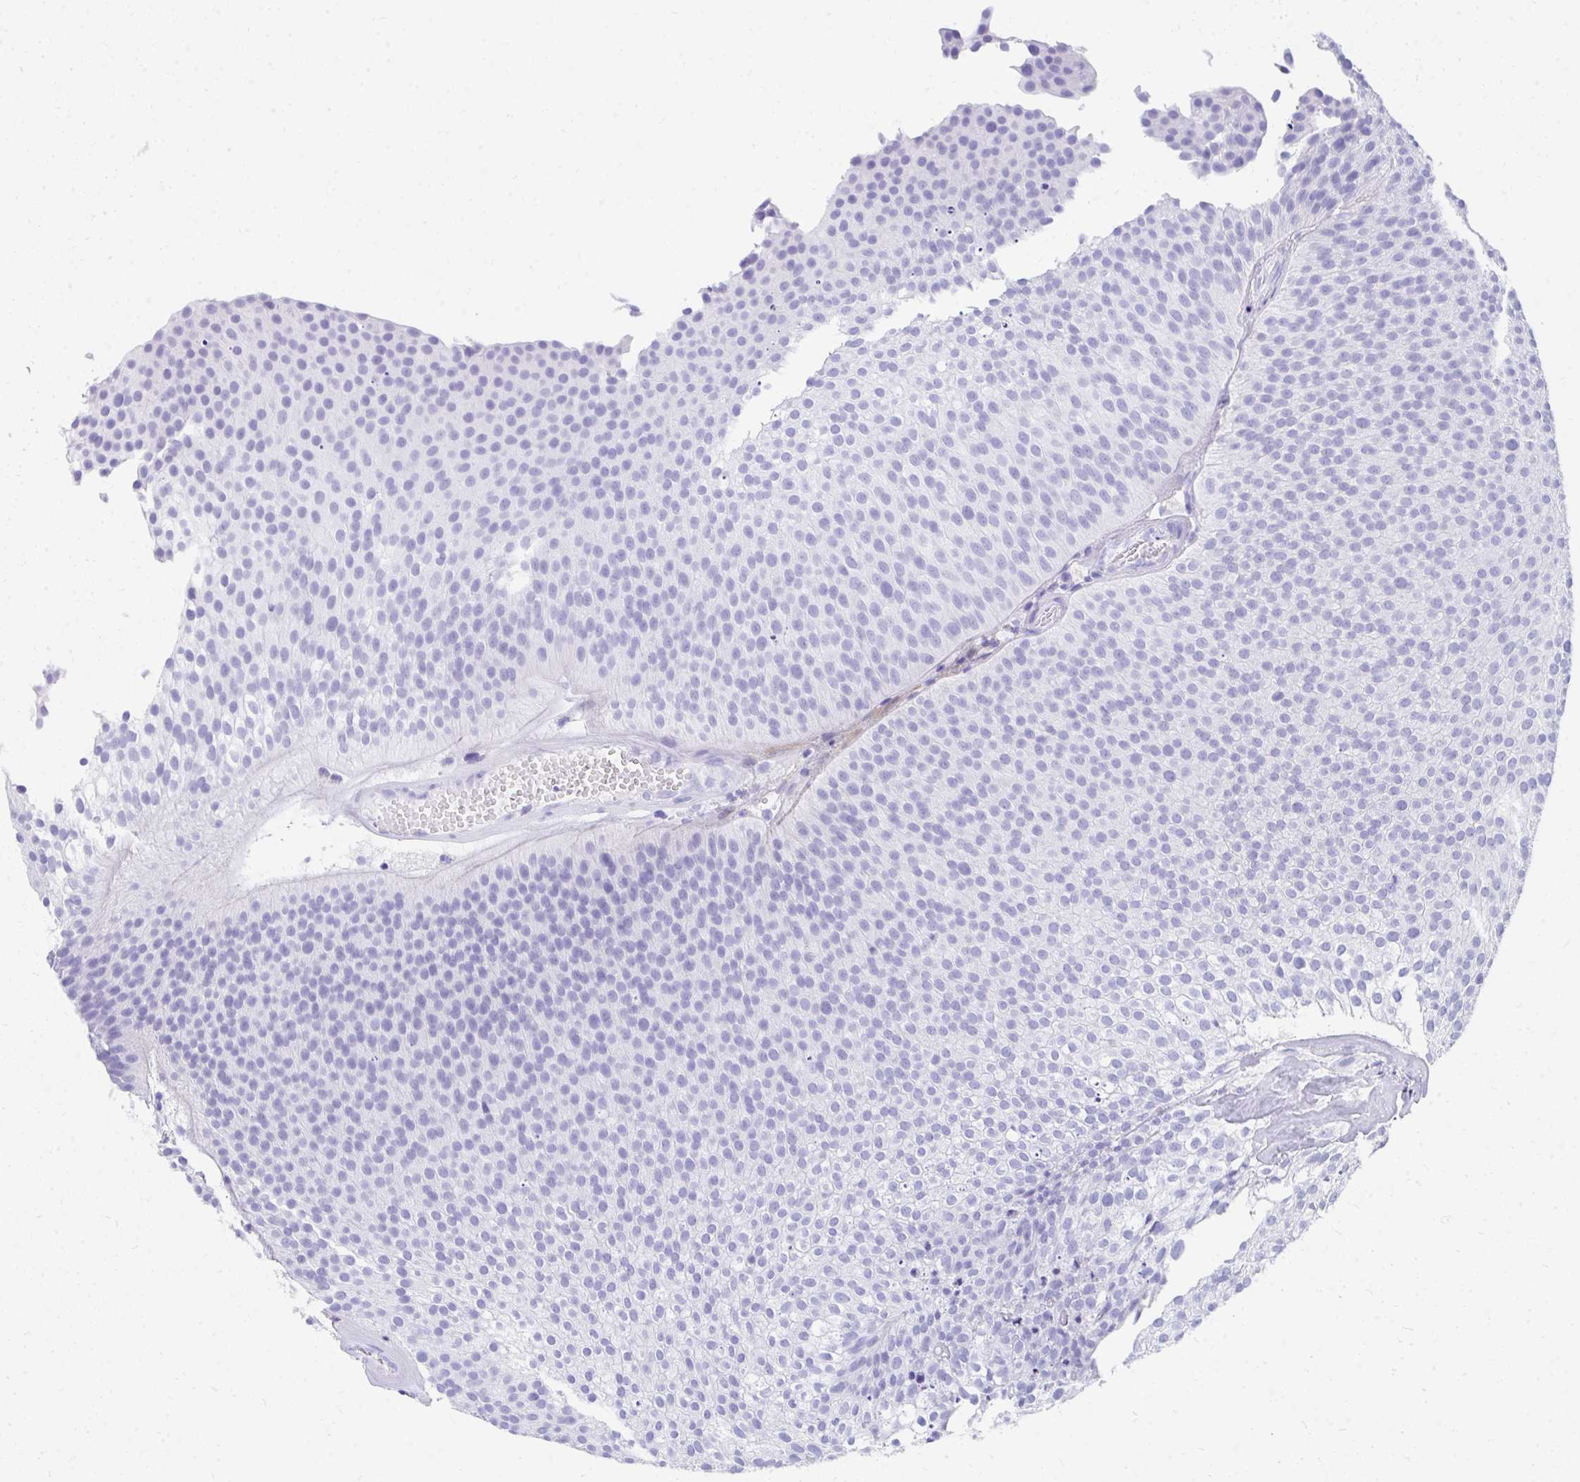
{"staining": {"intensity": "negative", "quantity": "none", "location": "none"}, "tissue": "urothelial cancer", "cell_type": "Tumor cells", "image_type": "cancer", "snomed": [{"axis": "morphology", "description": "Urothelial carcinoma, Low grade"}, {"axis": "topography", "description": "Urinary bladder"}], "caption": "Protein analysis of urothelial cancer shows no significant expression in tumor cells.", "gene": "SEC14L3", "patient": {"sex": "male", "age": 91}}